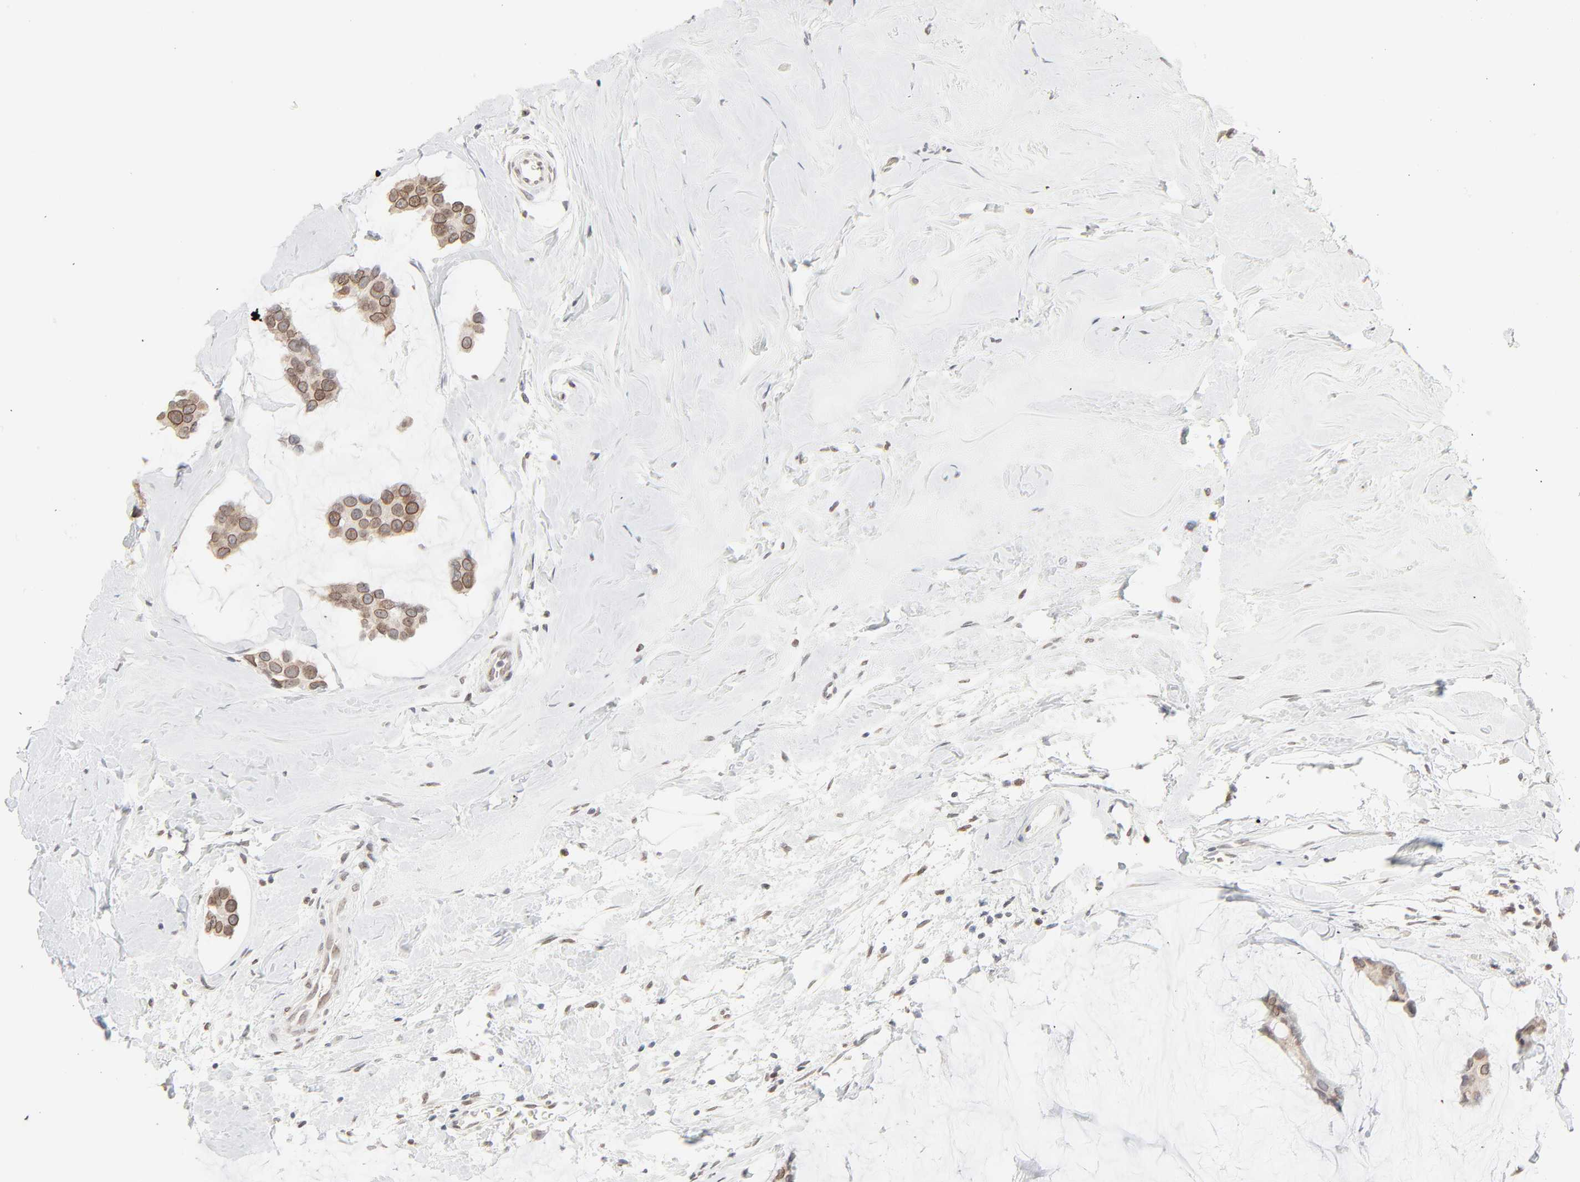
{"staining": {"intensity": "weak", "quantity": ">75%", "location": "cytoplasmic/membranous,nuclear"}, "tissue": "breast cancer", "cell_type": "Tumor cells", "image_type": "cancer", "snomed": [{"axis": "morphology", "description": "Normal tissue, NOS"}, {"axis": "morphology", "description": "Duct carcinoma"}, {"axis": "topography", "description": "Breast"}], "caption": "Protein expression by immunohistochemistry (IHC) displays weak cytoplasmic/membranous and nuclear expression in approximately >75% of tumor cells in breast cancer.", "gene": "MAD1L1", "patient": {"sex": "female", "age": 50}}